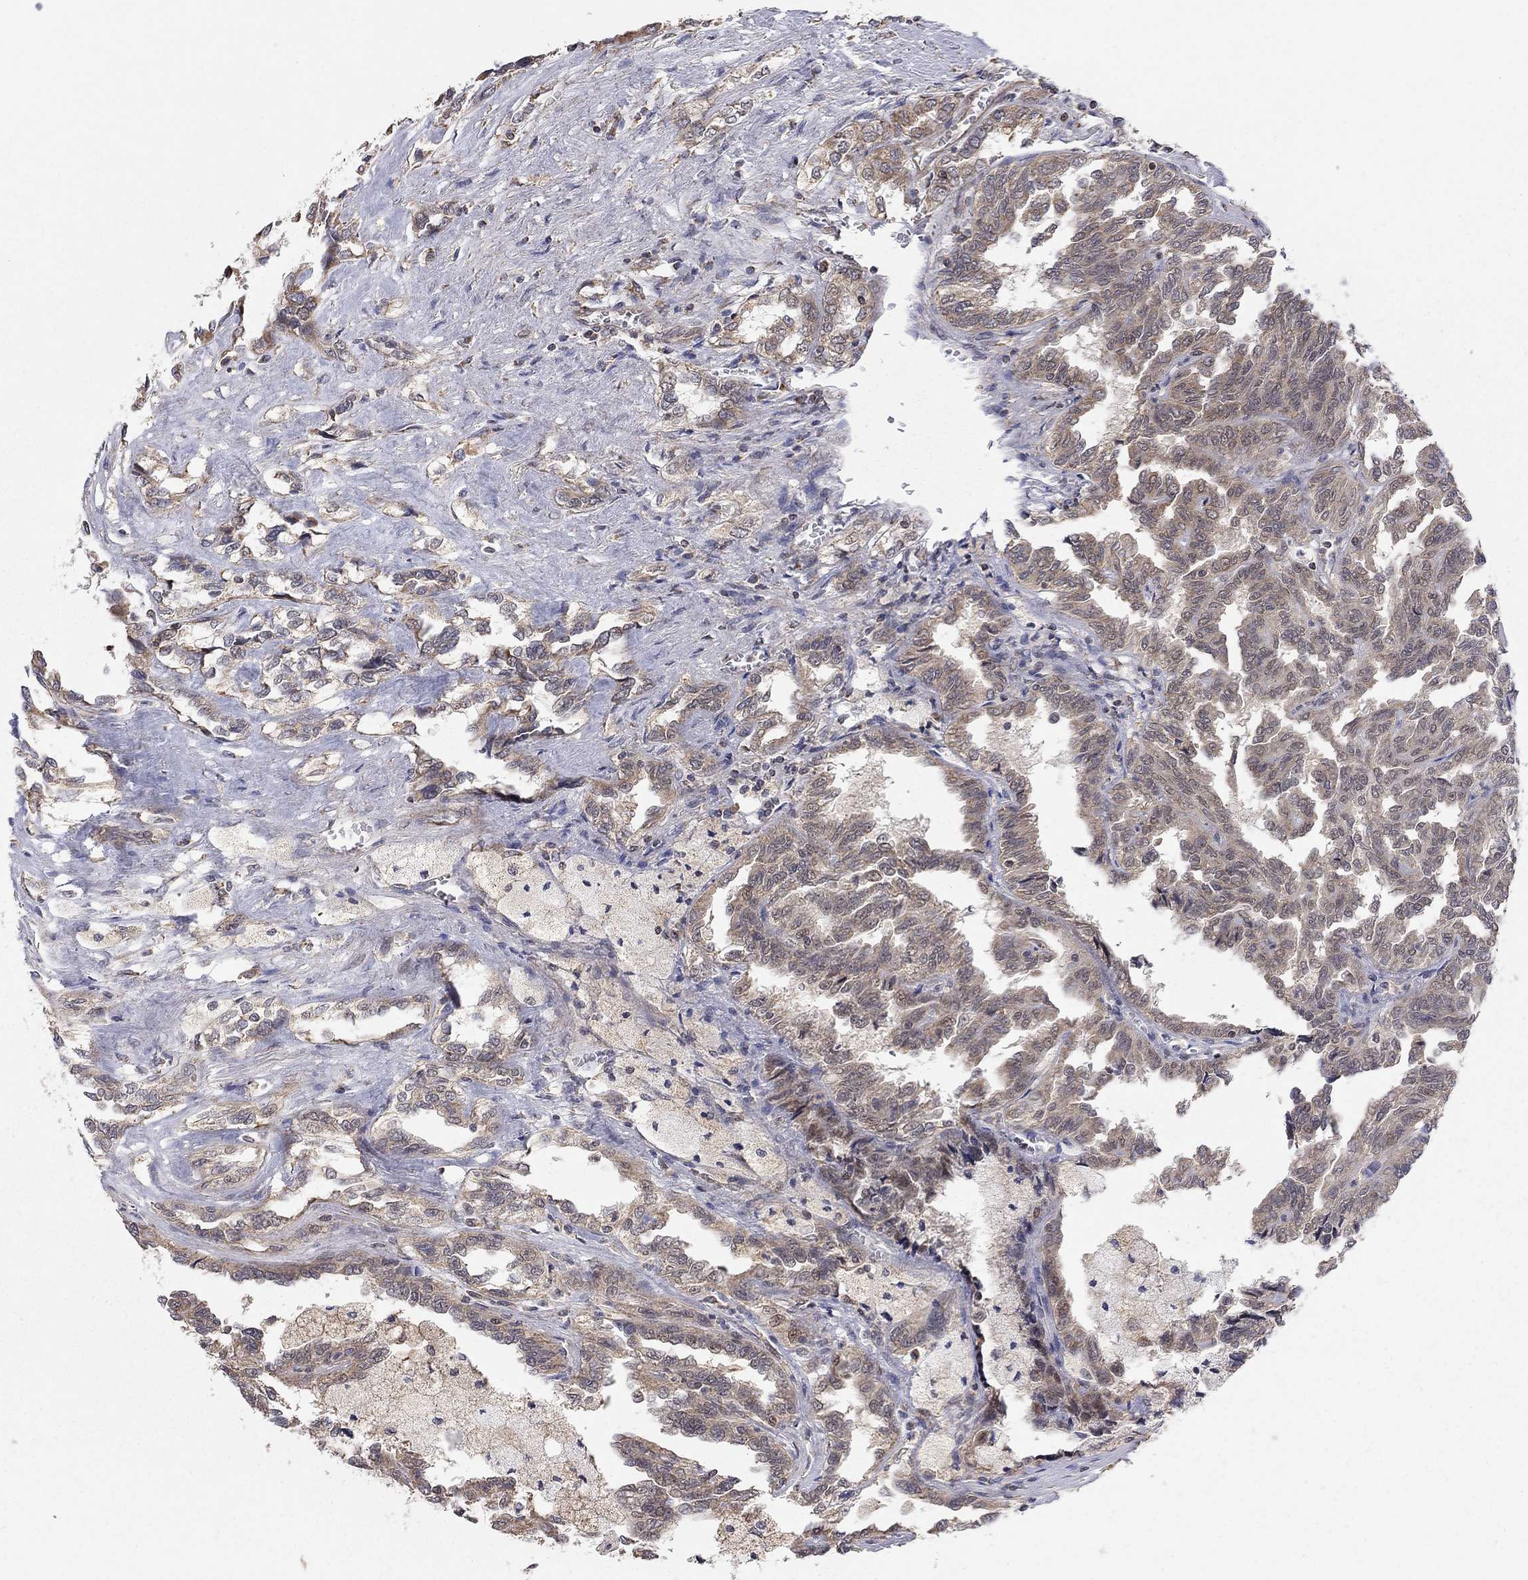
{"staining": {"intensity": "weak", "quantity": "25%-75%", "location": "cytoplasmic/membranous"}, "tissue": "renal cancer", "cell_type": "Tumor cells", "image_type": "cancer", "snomed": [{"axis": "morphology", "description": "Adenocarcinoma, NOS"}, {"axis": "topography", "description": "Kidney"}], "caption": "Renal cancer (adenocarcinoma) was stained to show a protein in brown. There is low levels of weak cytoplasmic/membranous positivity in approximately 25%-75% of tumor cells. (Brightfield microscopy of DAB IHC at high magnification).", "gene": "TDP1", "patient": {"sex": "male", "age": 79}}